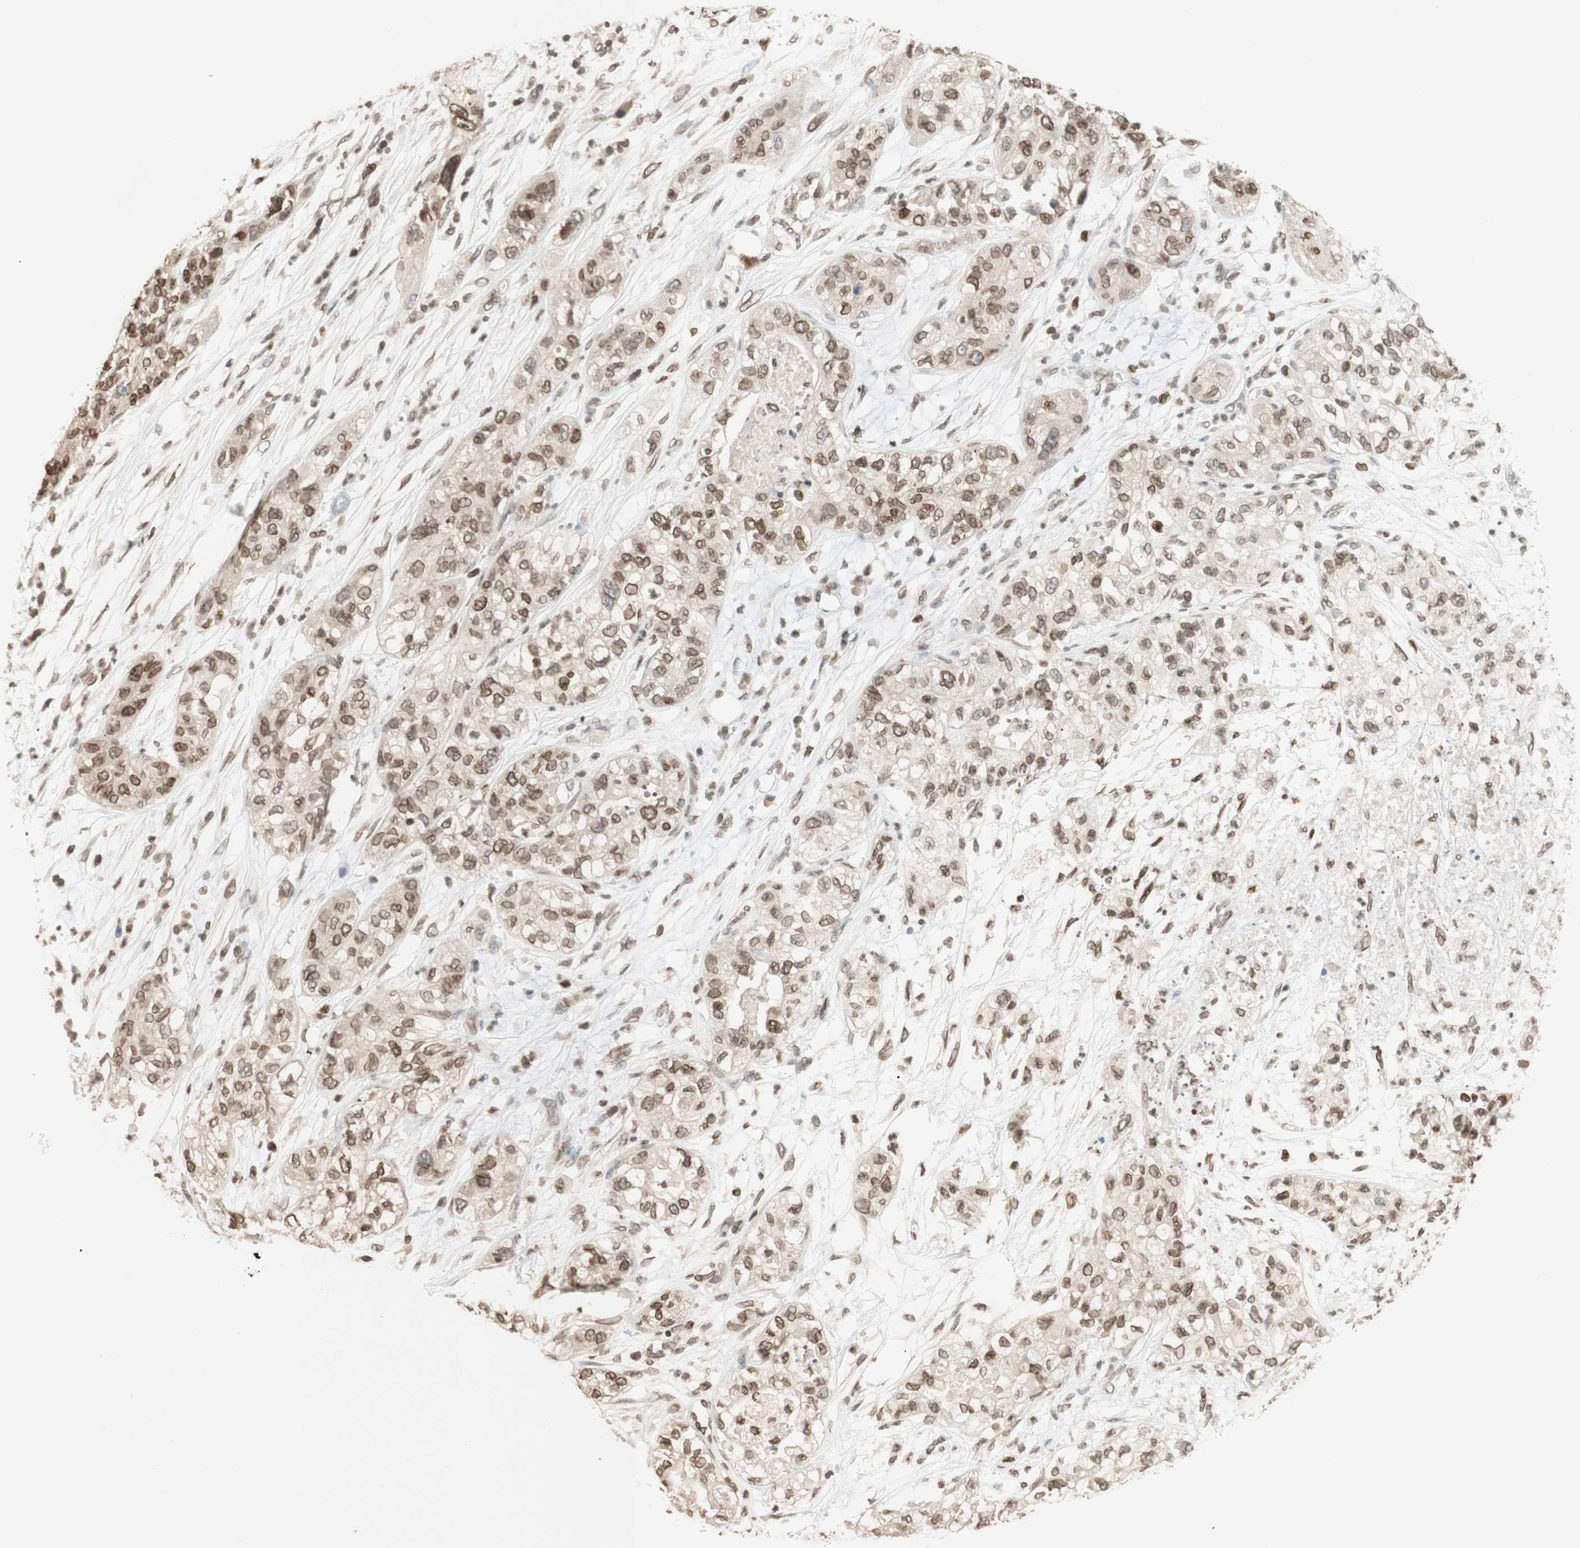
{"staining": {"intensity": "moderate", "quantity": ">75%", "location": "cytoplasmic/membranous,nuclear"}, "tissue": "pancreatic cancer", "cell_type": "Tumor cells", "image_type": "cancer", "snomed": [{"axis": "morphology", "description": "Adenocarcinoma, NOS"}, {"axis": "topography", "description": "Pancreas"}], "caption": "The histopathology image reveals immunohistochemical staining of adenocarcinoma (pancreatic). There is moderate cytoplasmic/membranous and nuclear positivity is present in approximately >75% of tumor cells. The protein of interest is stained brown, and the nuclei are stained in blue (DAB IHC with brightfield microscopy, high magnification).", "gene": "TMPO", "patient": {"sex": "female", "age": 78}}